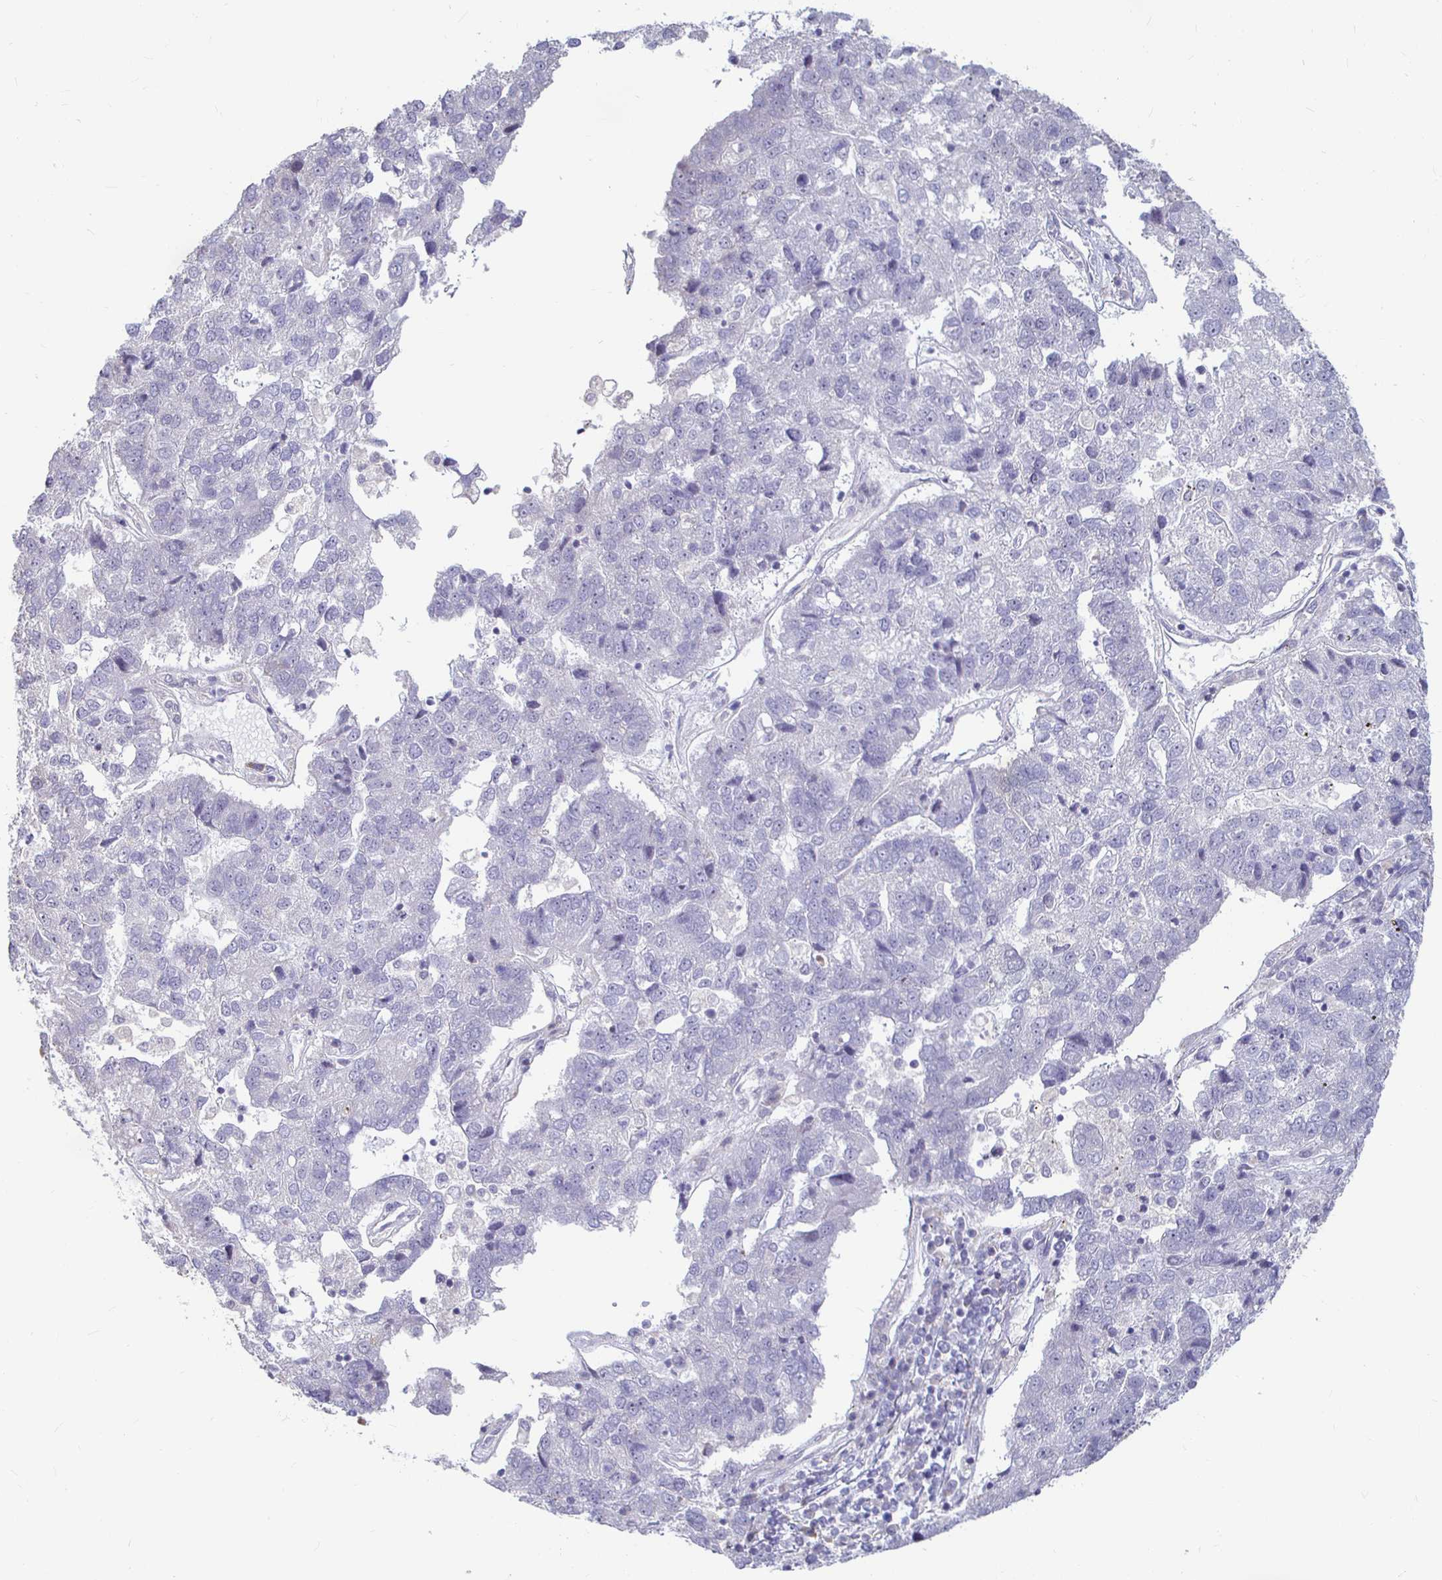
{"staining": {"intensity": "negative", "quantity": "none", "location": "none"}, "tissue": "pancreatic cancer", "cell_type": "Tumor cells", "image_type": "cancer", "snomed": [{"axis": "morphology", "description": "Adenocarcinoma, NOS"}, {"axis": "topography", "description": "Pancreas"}], "caption": "IHC photomicrograph of neoplastic tissue: human pancreatic adenocarcinoma stained with DAB (3,3'-diaminobenzidine) reveals no significant protein positivity in tumor cells. (Brightfield microscopy of DAB (3,3'-diaminobenzidine) immunohistochemistry (IHC) at high magnification).", "gene": "CAPN11", "patient": {"sex": "female", "age": 61}}